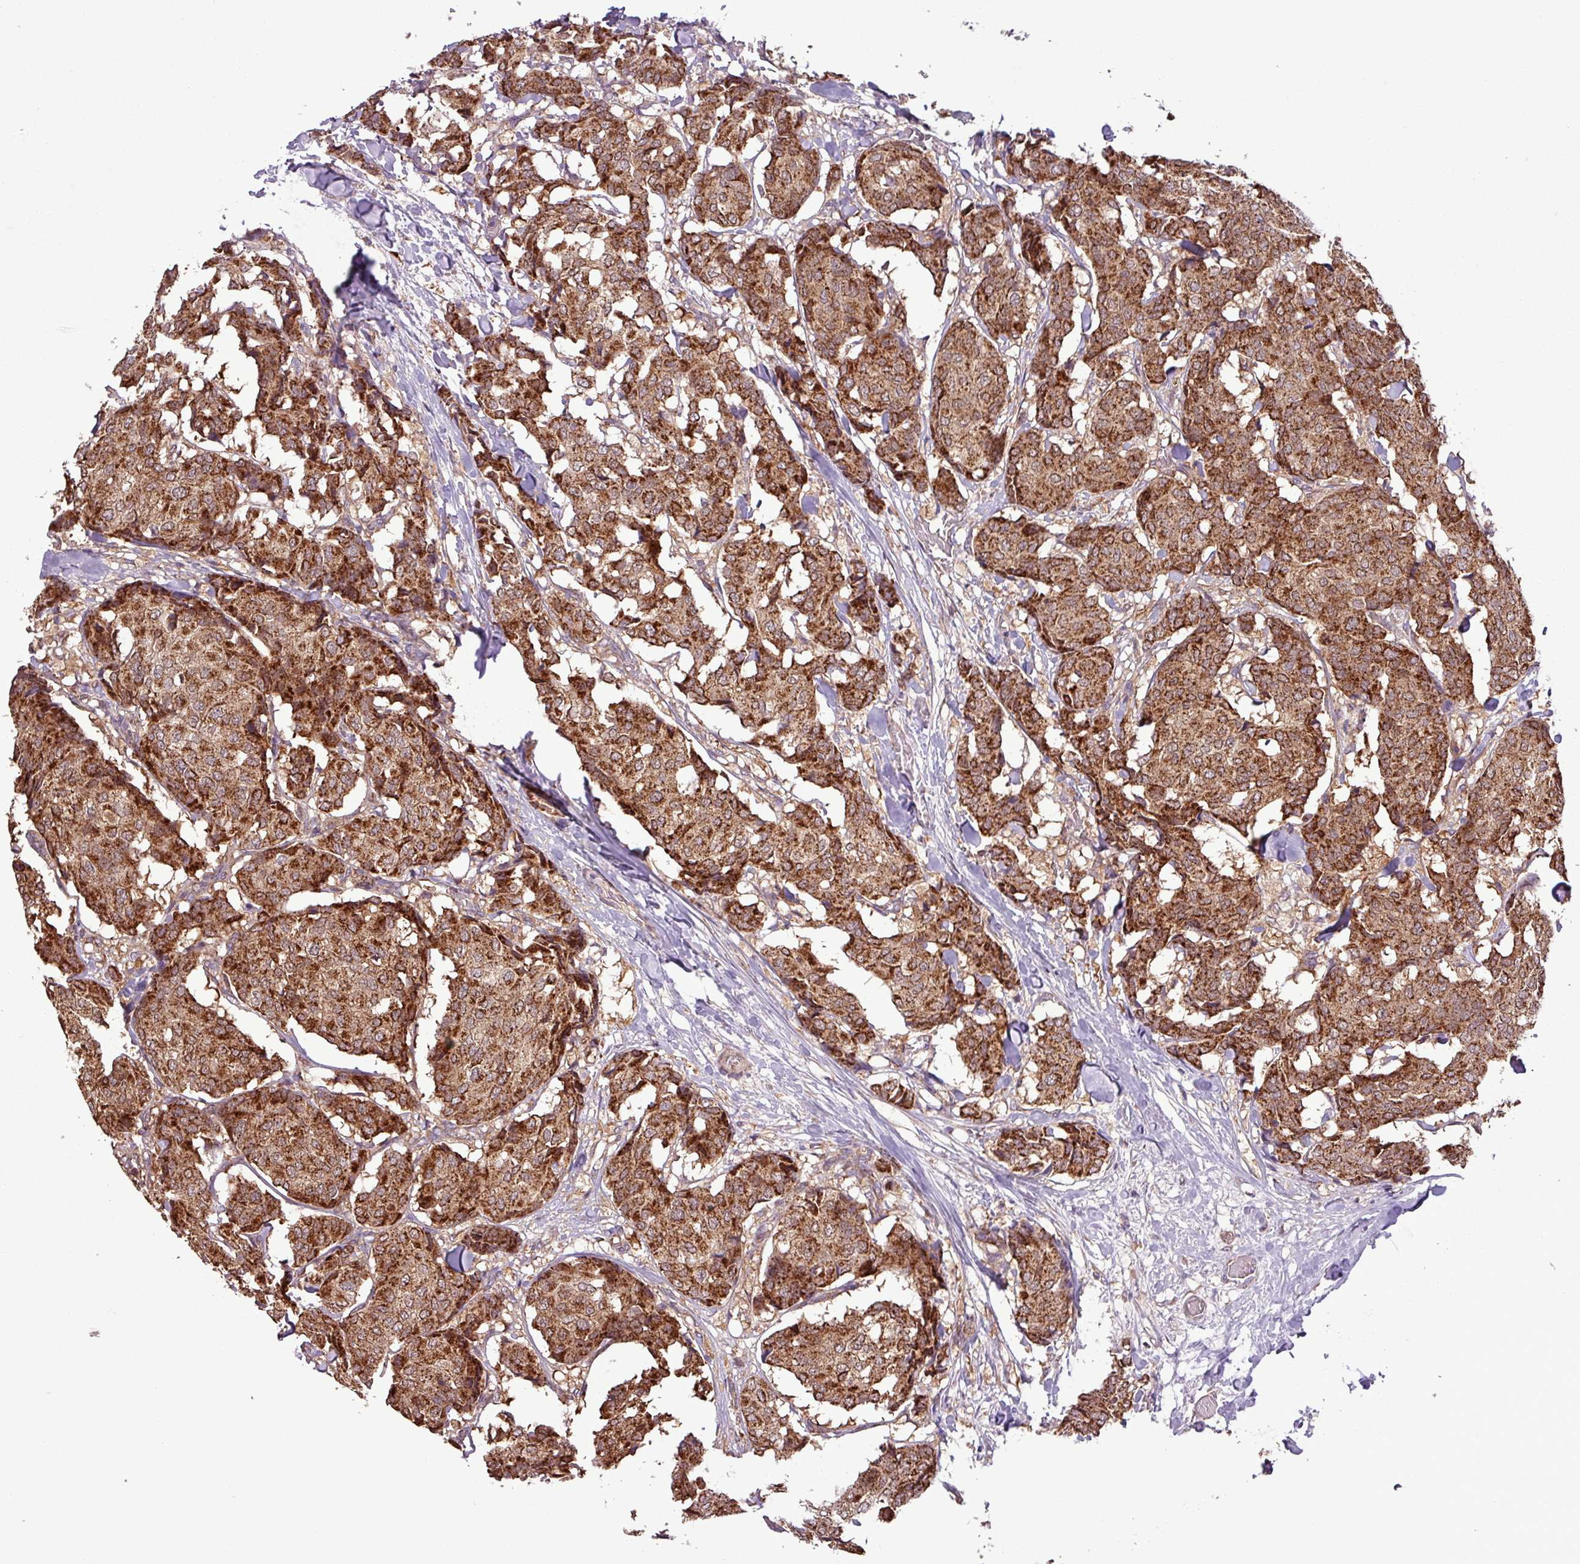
{"staining": {"intensity": "strong", "quantity": ">75%", "location": "cytoplasmic/membranous"}, "tissue": "breast cancer", "cell_type": "Tumor cells", "image_type": "cancer", "snomed": [{"axis": "morphology", "description": "Duct carcinoma"}, {"axis": "topography", "description": "Breast"}], "caption": "Protein staining displays strong cytoplasmic/membranous expression in about >75% of tumor cells in breast invasive ductal carcinoma.", "gene": "MCTP2", "patient": {"sex": "female", "age": 75}}